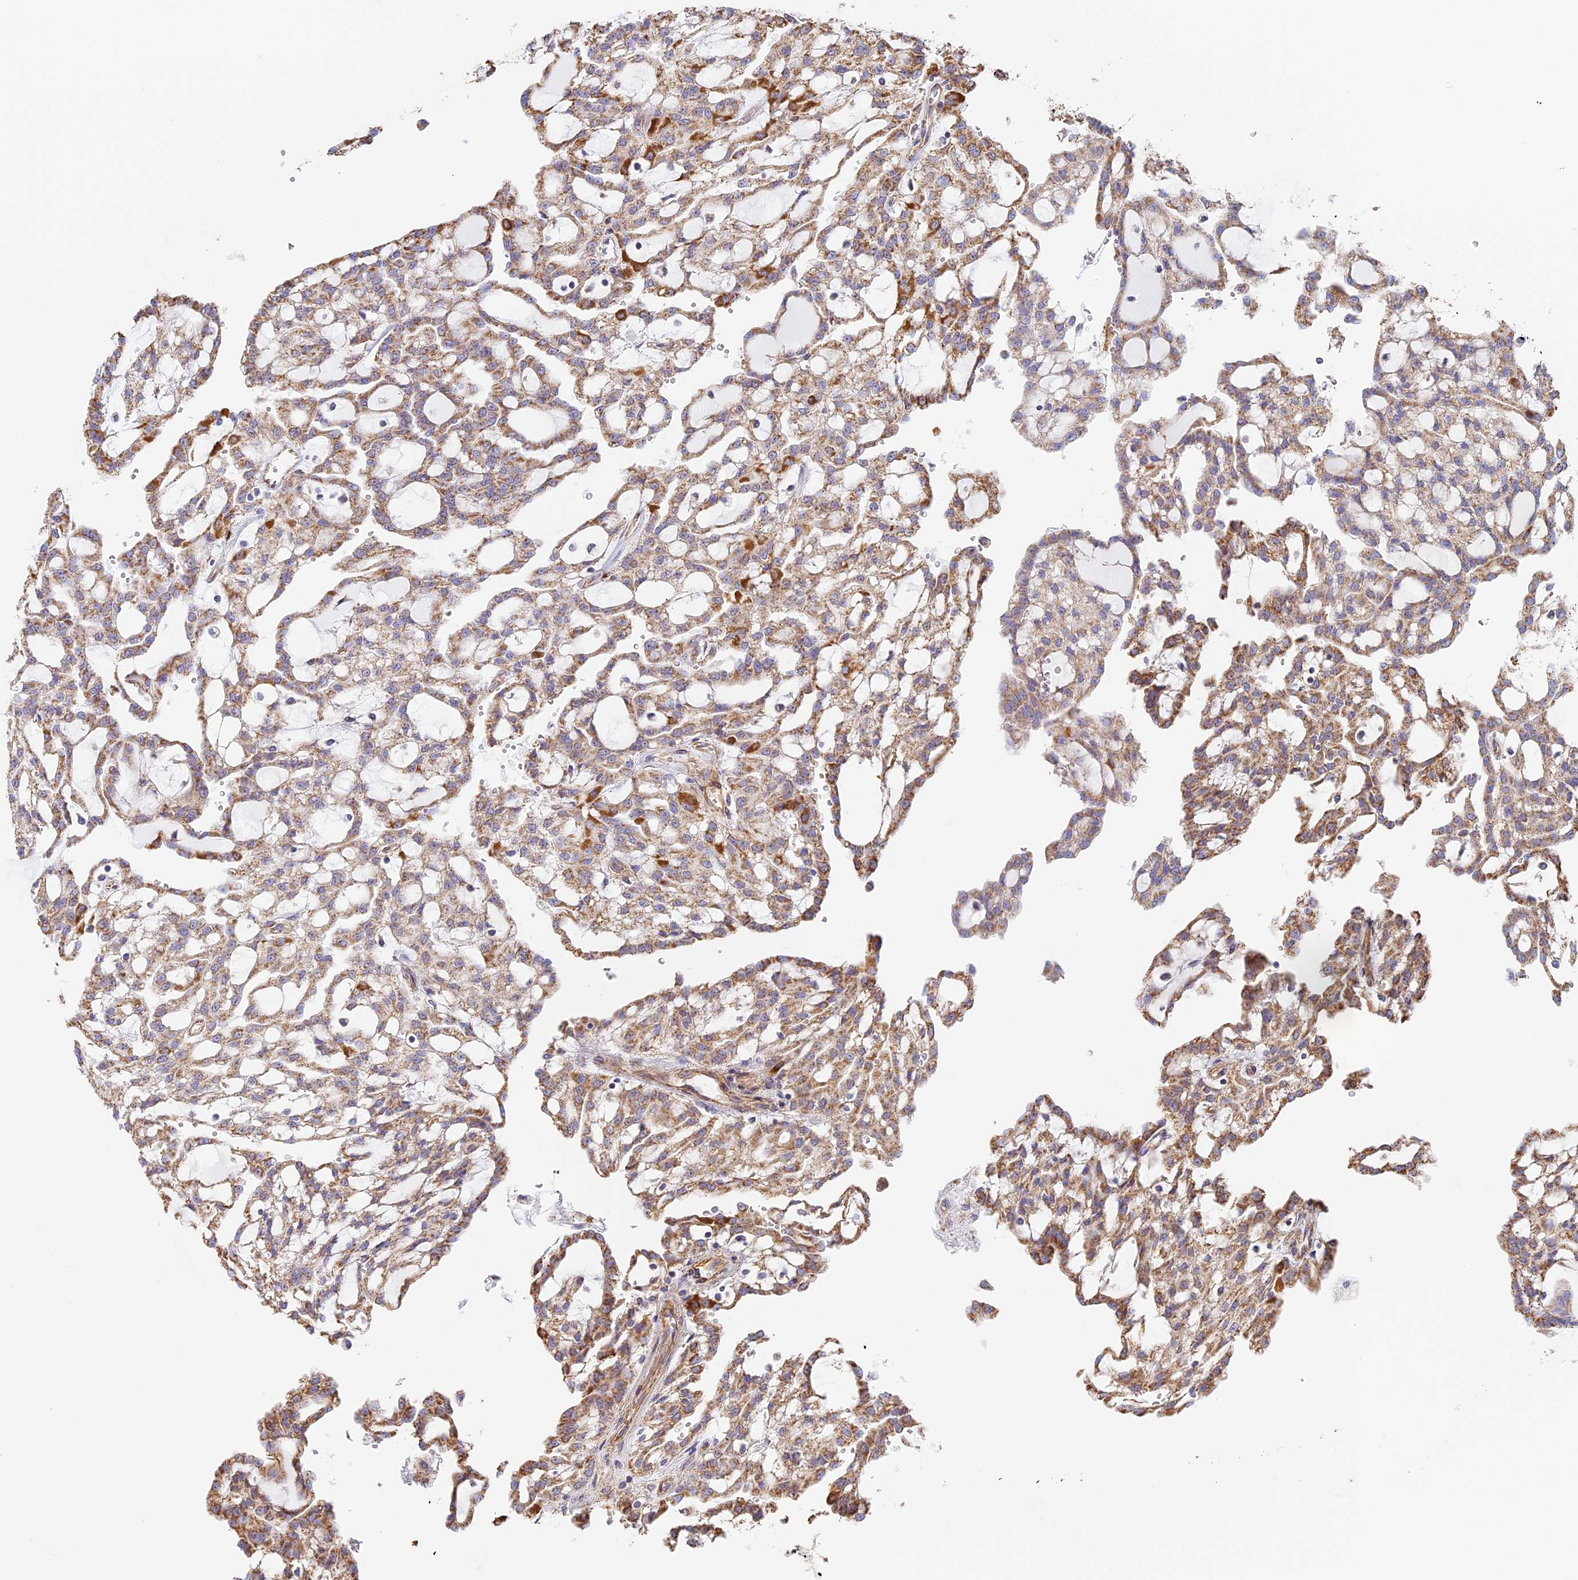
{"staining": {"intensity": "moderate", "quantity": ">75%", "location": "cytoplasmic/membranous"}, "tissue": "renal cancer", "cell_type": "Tumor cells", "image_type": "cancer", "snomed": [{"axis": "morphology", "description": "Adenocarcinoma, NOS"}, {"axis": "topography", "description": "Kidney"}], "caption": "This is an image of immunohistochemistry (IHC) staining of renal adenocarcinoma, which shows moderate expression in the cytoplasmic/membranous of tumor cells.", "gene": "DDA1", "patient": {"sex": "male", "age": 63}}